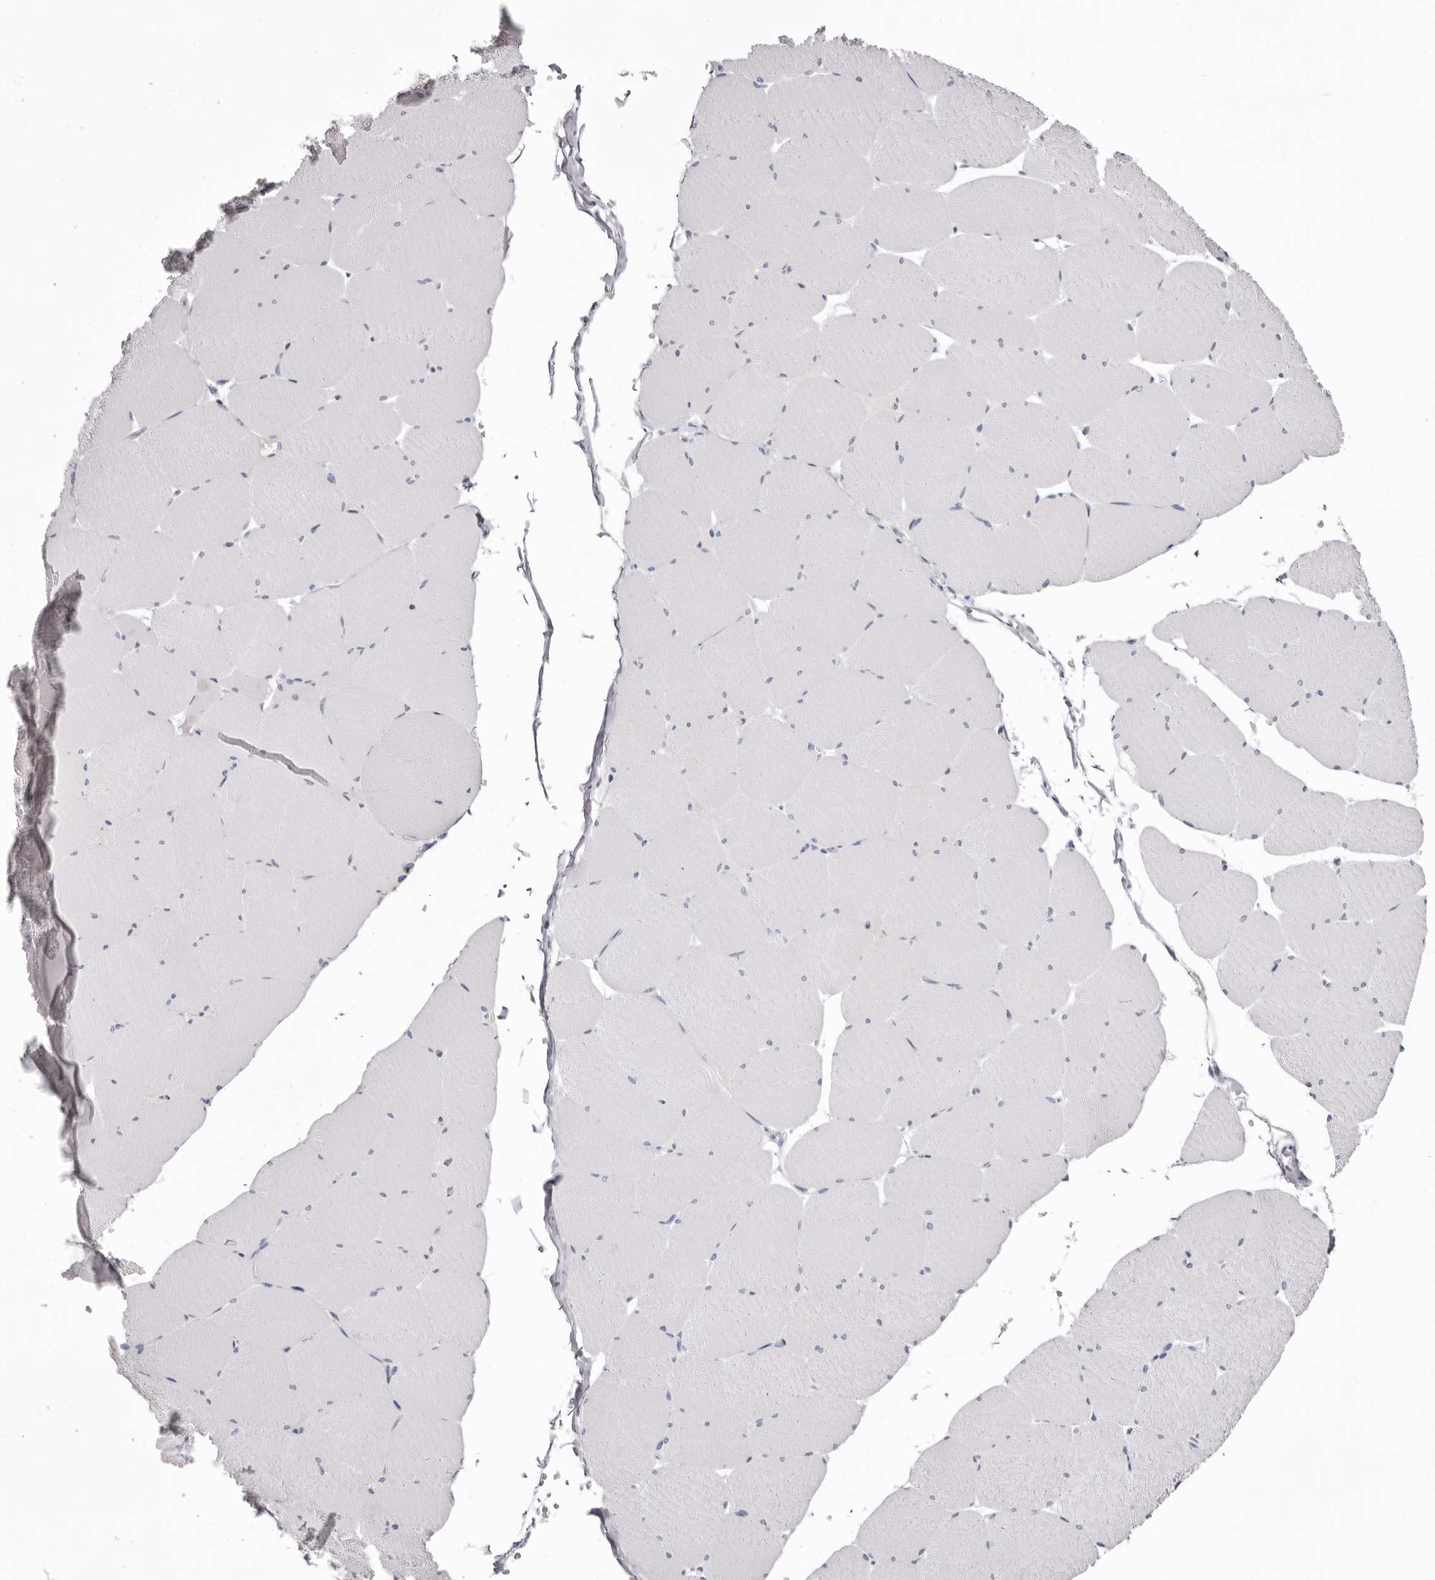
{"staining": {"intensity": "negative", "quantity": "none", "location": "none"}, "tissue": "skeletal muscle", "cell_type": "Myocytes", "image_type": "normal", "snomed": [{"axis": "morphology", "description": "Normal tissue, NOS"}, {"axis": "topography", "description": "Skeletal muscle"}, {"axis": "topography", "description": "Head-Neck"}], "caption": "Photomicrograph shows no protein positivity in myocytes of normal skeletal muscle. The staining was performed using DAB to visualize the protein expression in brown, while the nuclei were stained in blue with hematoxylin (Magnification: 20x).", "gene": "LPO", "patient": {"sex": "male", "age": 66}}